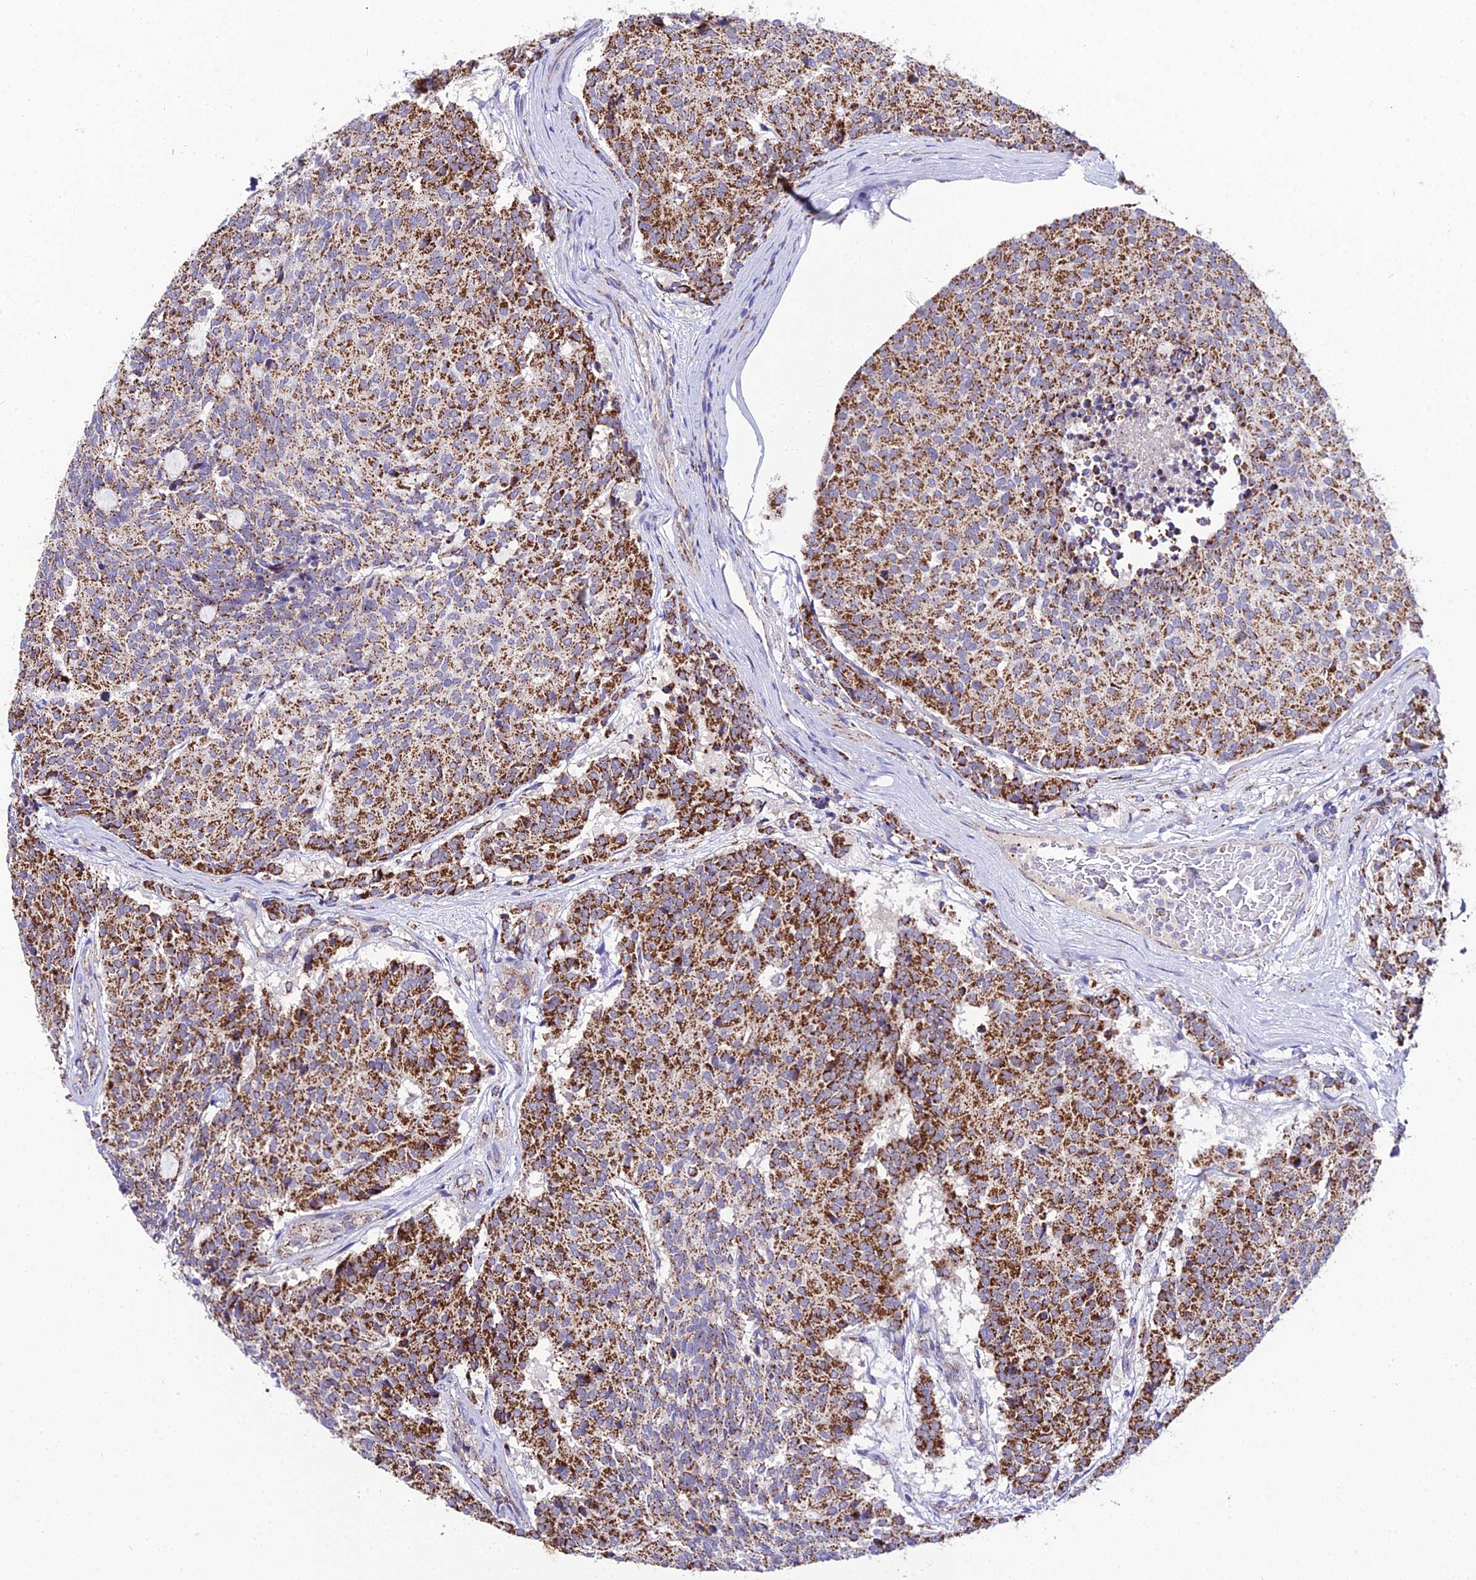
{"staining": {"intensity": "strong", "quantity": "25%-75%", "location": "cytoplasmic/membranous"}, "tissue": "carcinoid", "cell_type": "Tumor cells", "image_type": "cancer", "snomed": [{"axis": "morphology", "description": "Carcinoid, malignant, NOS"}, {"axis": "topography", "description": "Pancreas"}], "caption": "Tumor cells exhibit high levels of strong cytoplasmic/membranous positivity in about 25%-75% of cells in carcinoid (malignant). (IHC, brightfield microscopy, high magnification).", "gene": "PSMD2", "patient": {"sex": "female", "age": 54}}